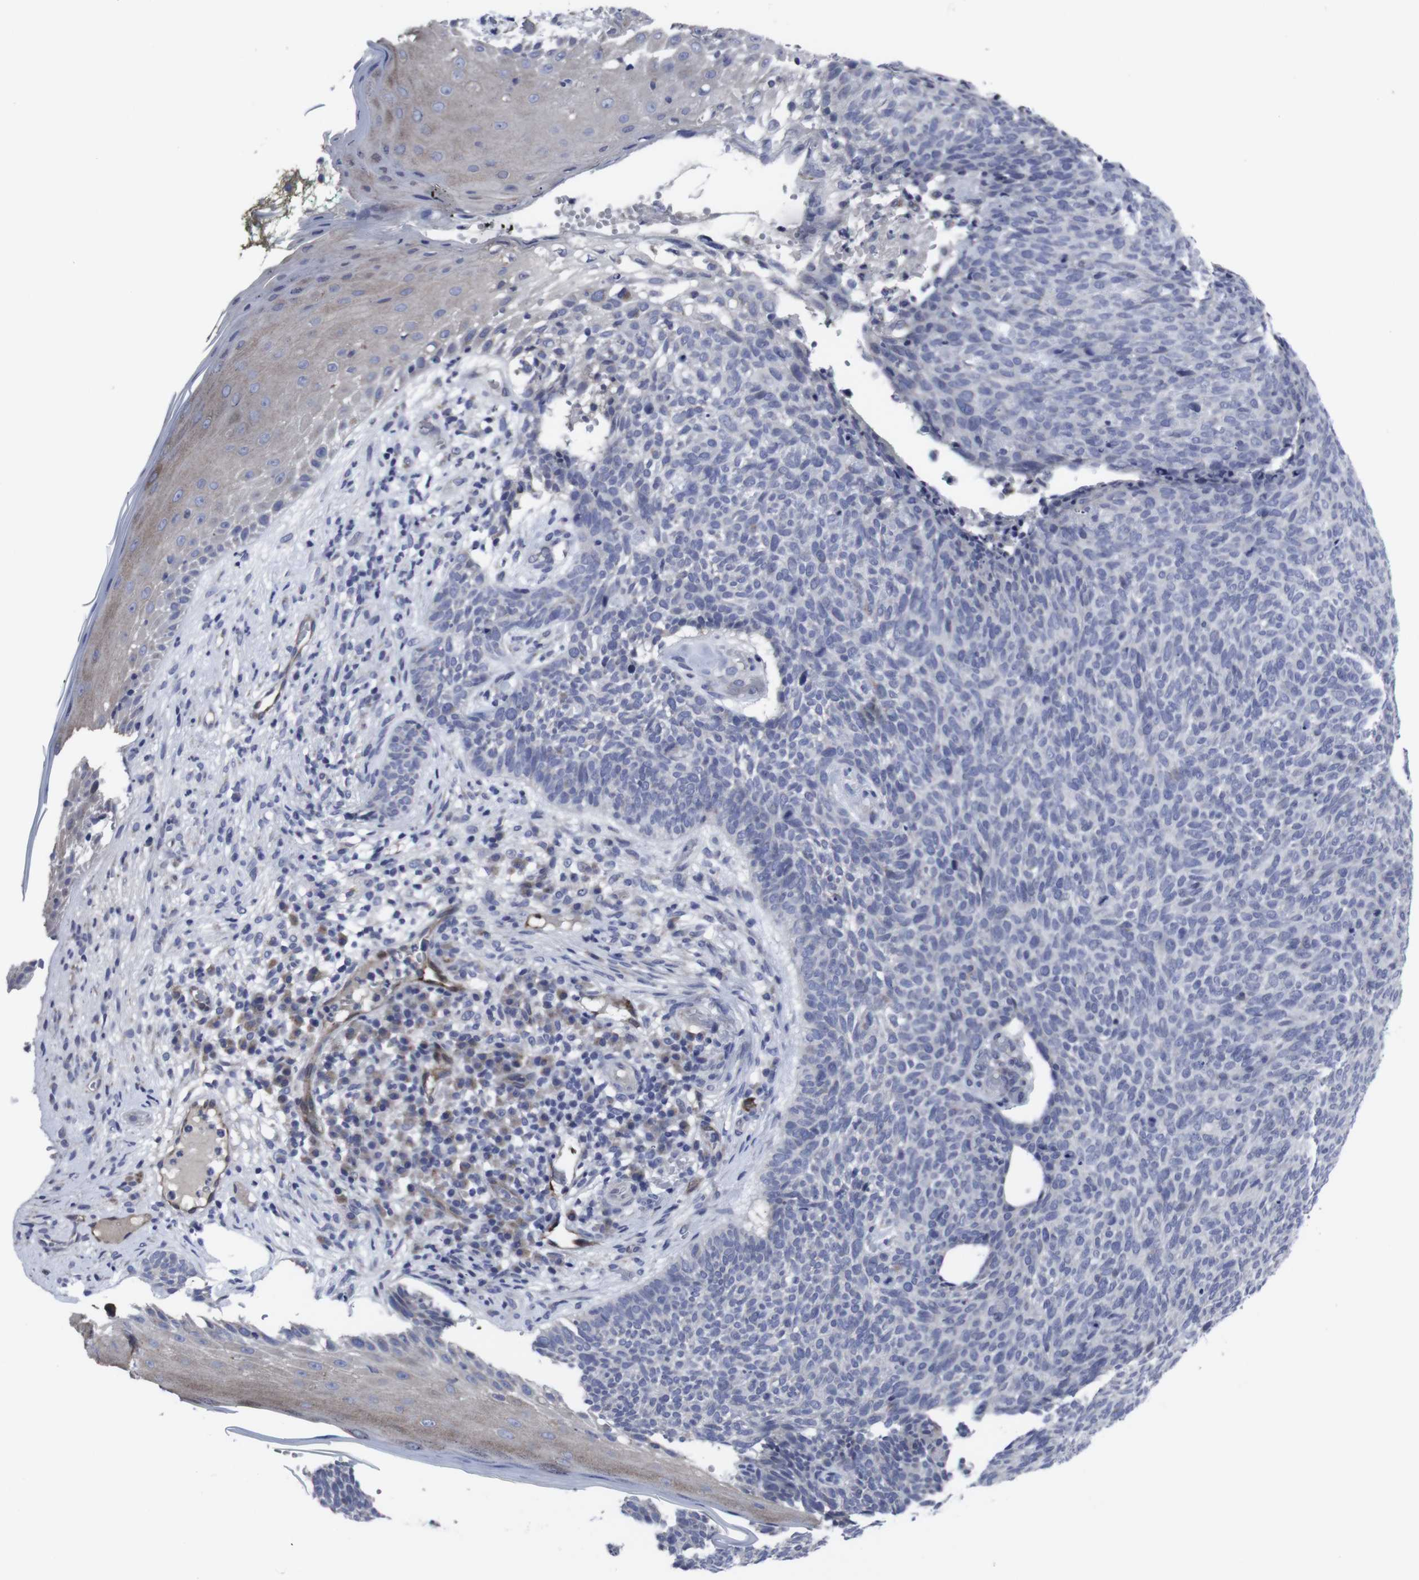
{"staining": {"intensity": "negative", "quantity": "none", "location": "none"}, "tissue": "skin cancer", "cell_type": "Tumor cells", "image_type": "cancer", "snomed": [{"axis": "morphology", "description": "Basal cell carcinoma"}, {"axis": "topography", "description": "Skin"}], "caption": "Tumor cells are negative for protein expression in human basal cell carcinoma (skin). Brightfield microscopy of immunohistochemistry (IHC) stained with DAB (3,3'-diaminobenzidine) (brown) and hematoxylin (blue), captured at high magnification.", "gene": "SNCG", "patient": {"sex": "female", "age": 84}}